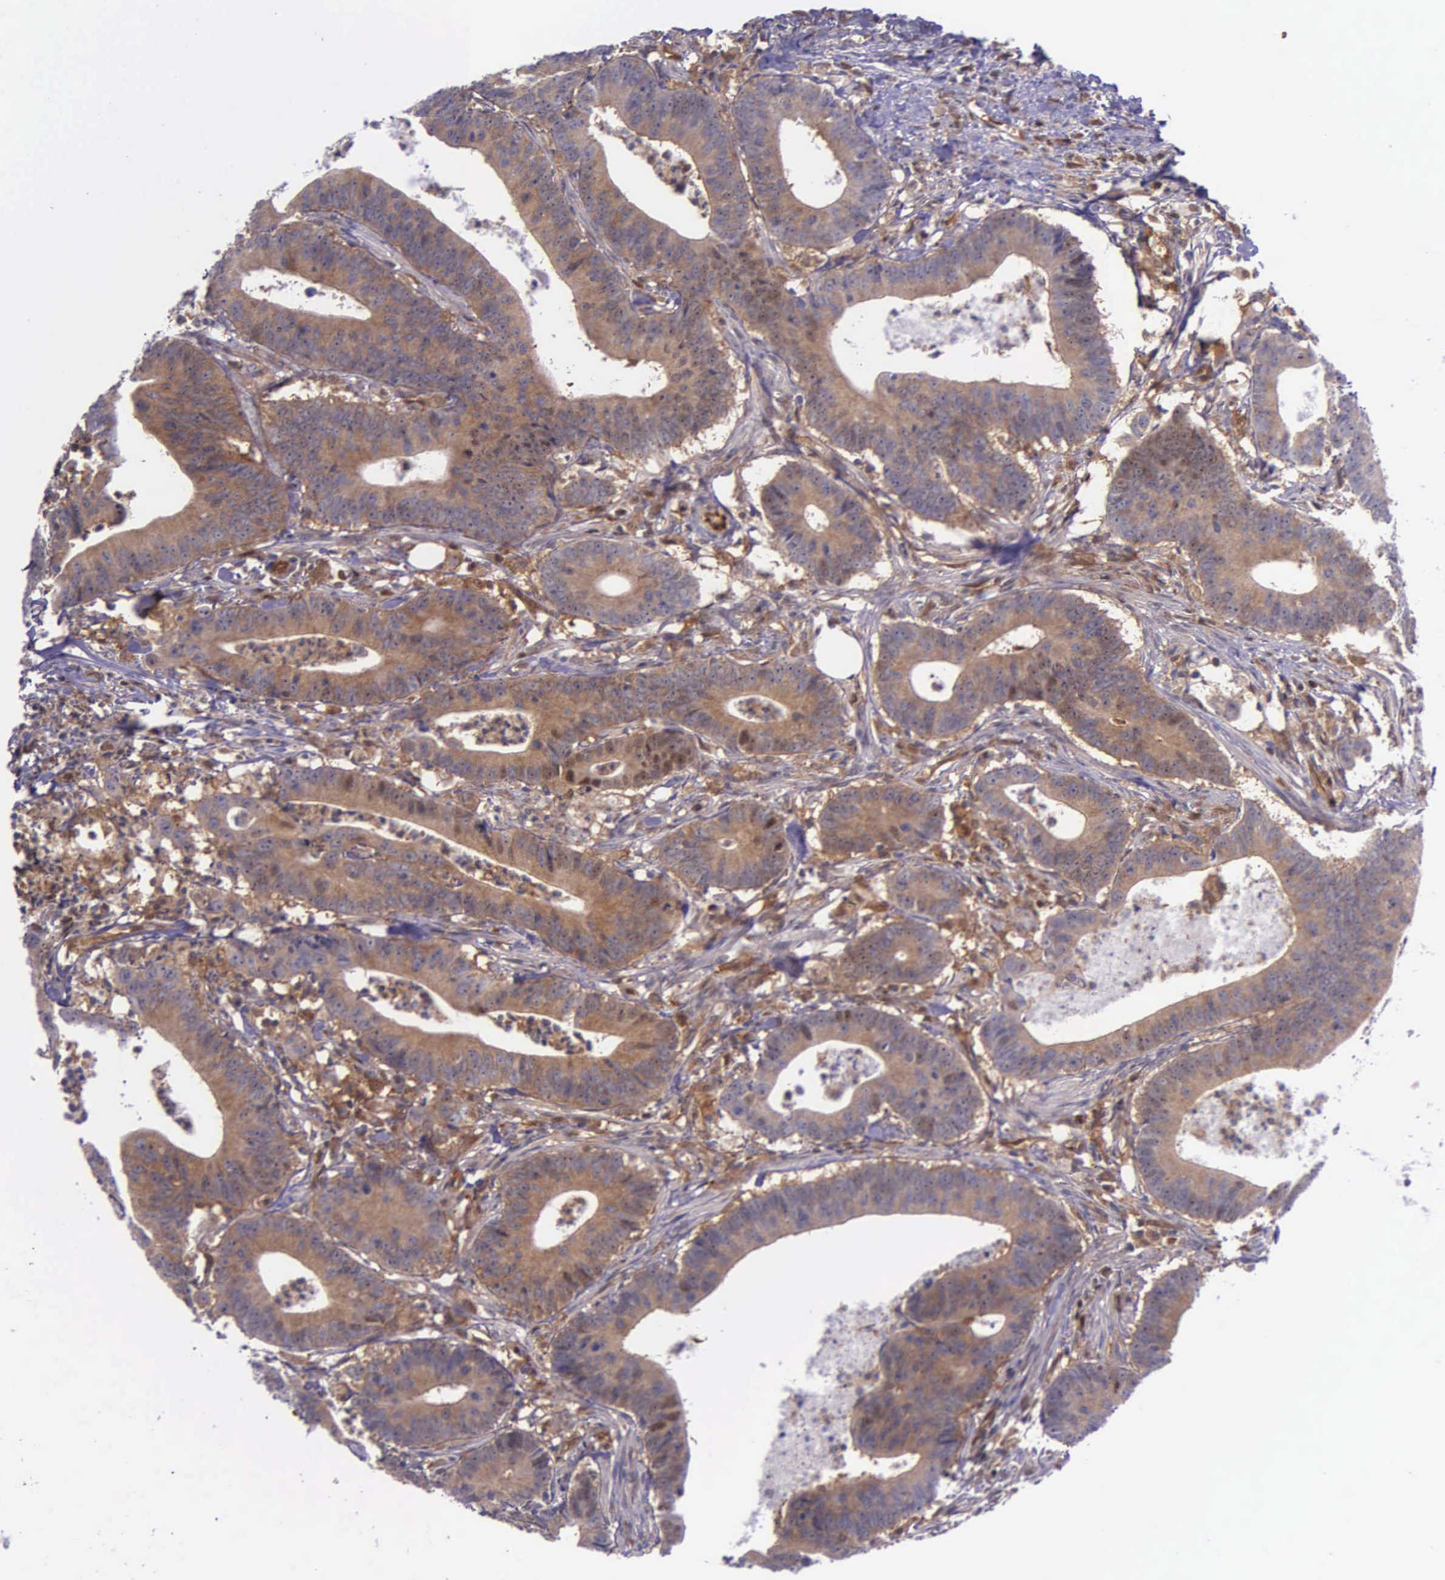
{"staining": {"intensity": "moderate", "quantity": ">75%", "location": "cytoplasmic/membranous"}, "tissue": "colorectal cancer", "cell_type": "Tumor cells", "image_type": "cancer", "snomed": [{"axis": "morphology", "description": "Adenocarcinoma, NOS"}, {"axis": "topography", "description": "Colon"}], "caption": "Colorectal cancer stained for a protein demonstrates moderate cytoplasmic/membranous positivity in tumor cells. Nuclei are stained in blue.", "gene": "GMPR2", "patient": {"sex": "male", "age": 55}}